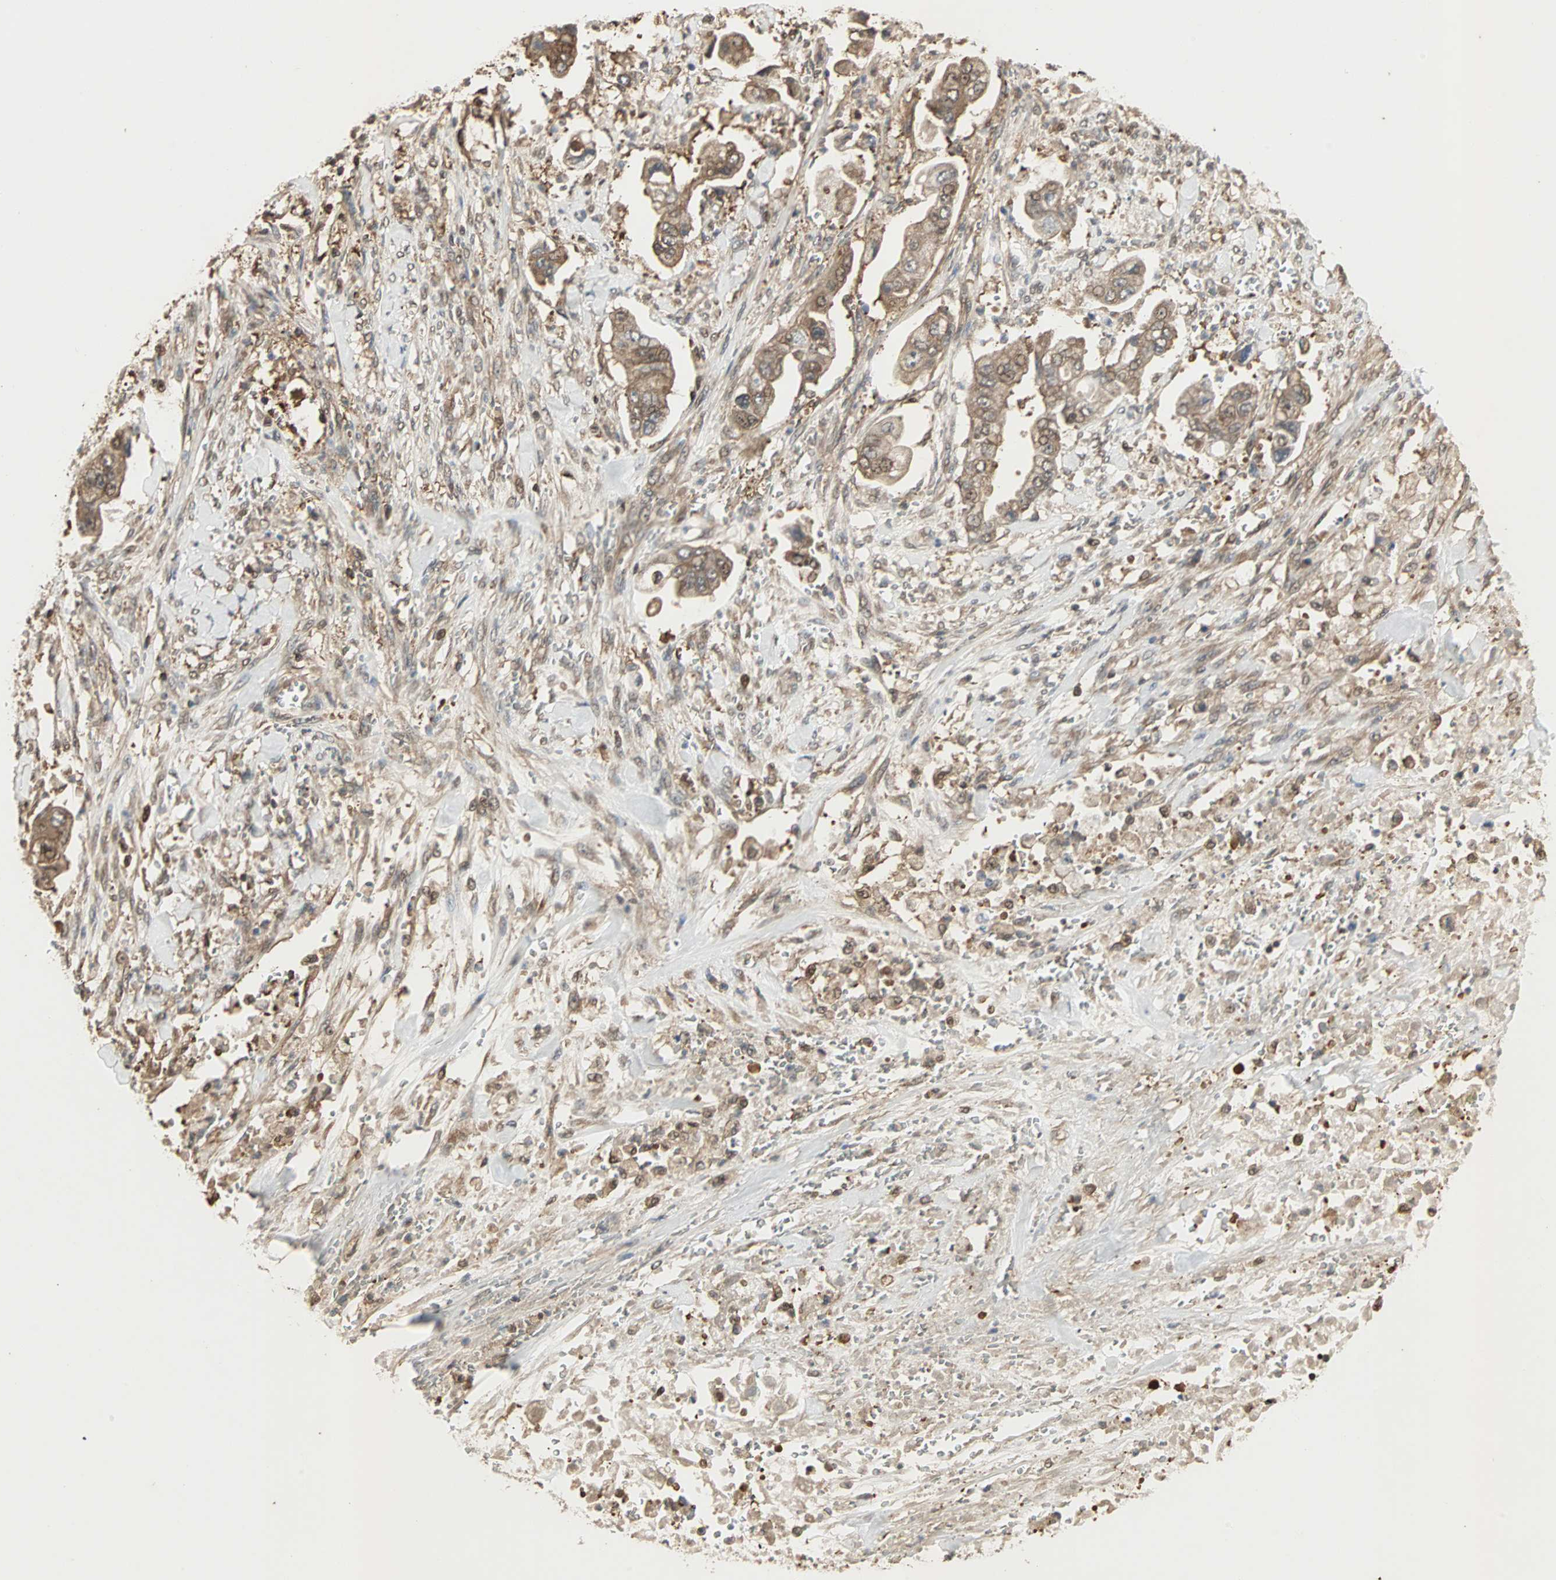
{"staining": {"intensity": "moderate", "quantity": ">75%", "location": "cytoplasmic/membranous"}, "tissue": "stomach cancer", "cell_type": "Tumor cells", "image_type": "cancer", "snomed": [{"axis": "morphology", "description": "Adenocarcinoma, NOS"}, {"axis": "topography", "description": "Stomach"}], "caption": "Human stomach cancer (adenocarcinoma) stained with a protein marker displays moderate staining in tumor cells.", "gene": "DRG2", "patient": {"sex": "male", "age": 62}}